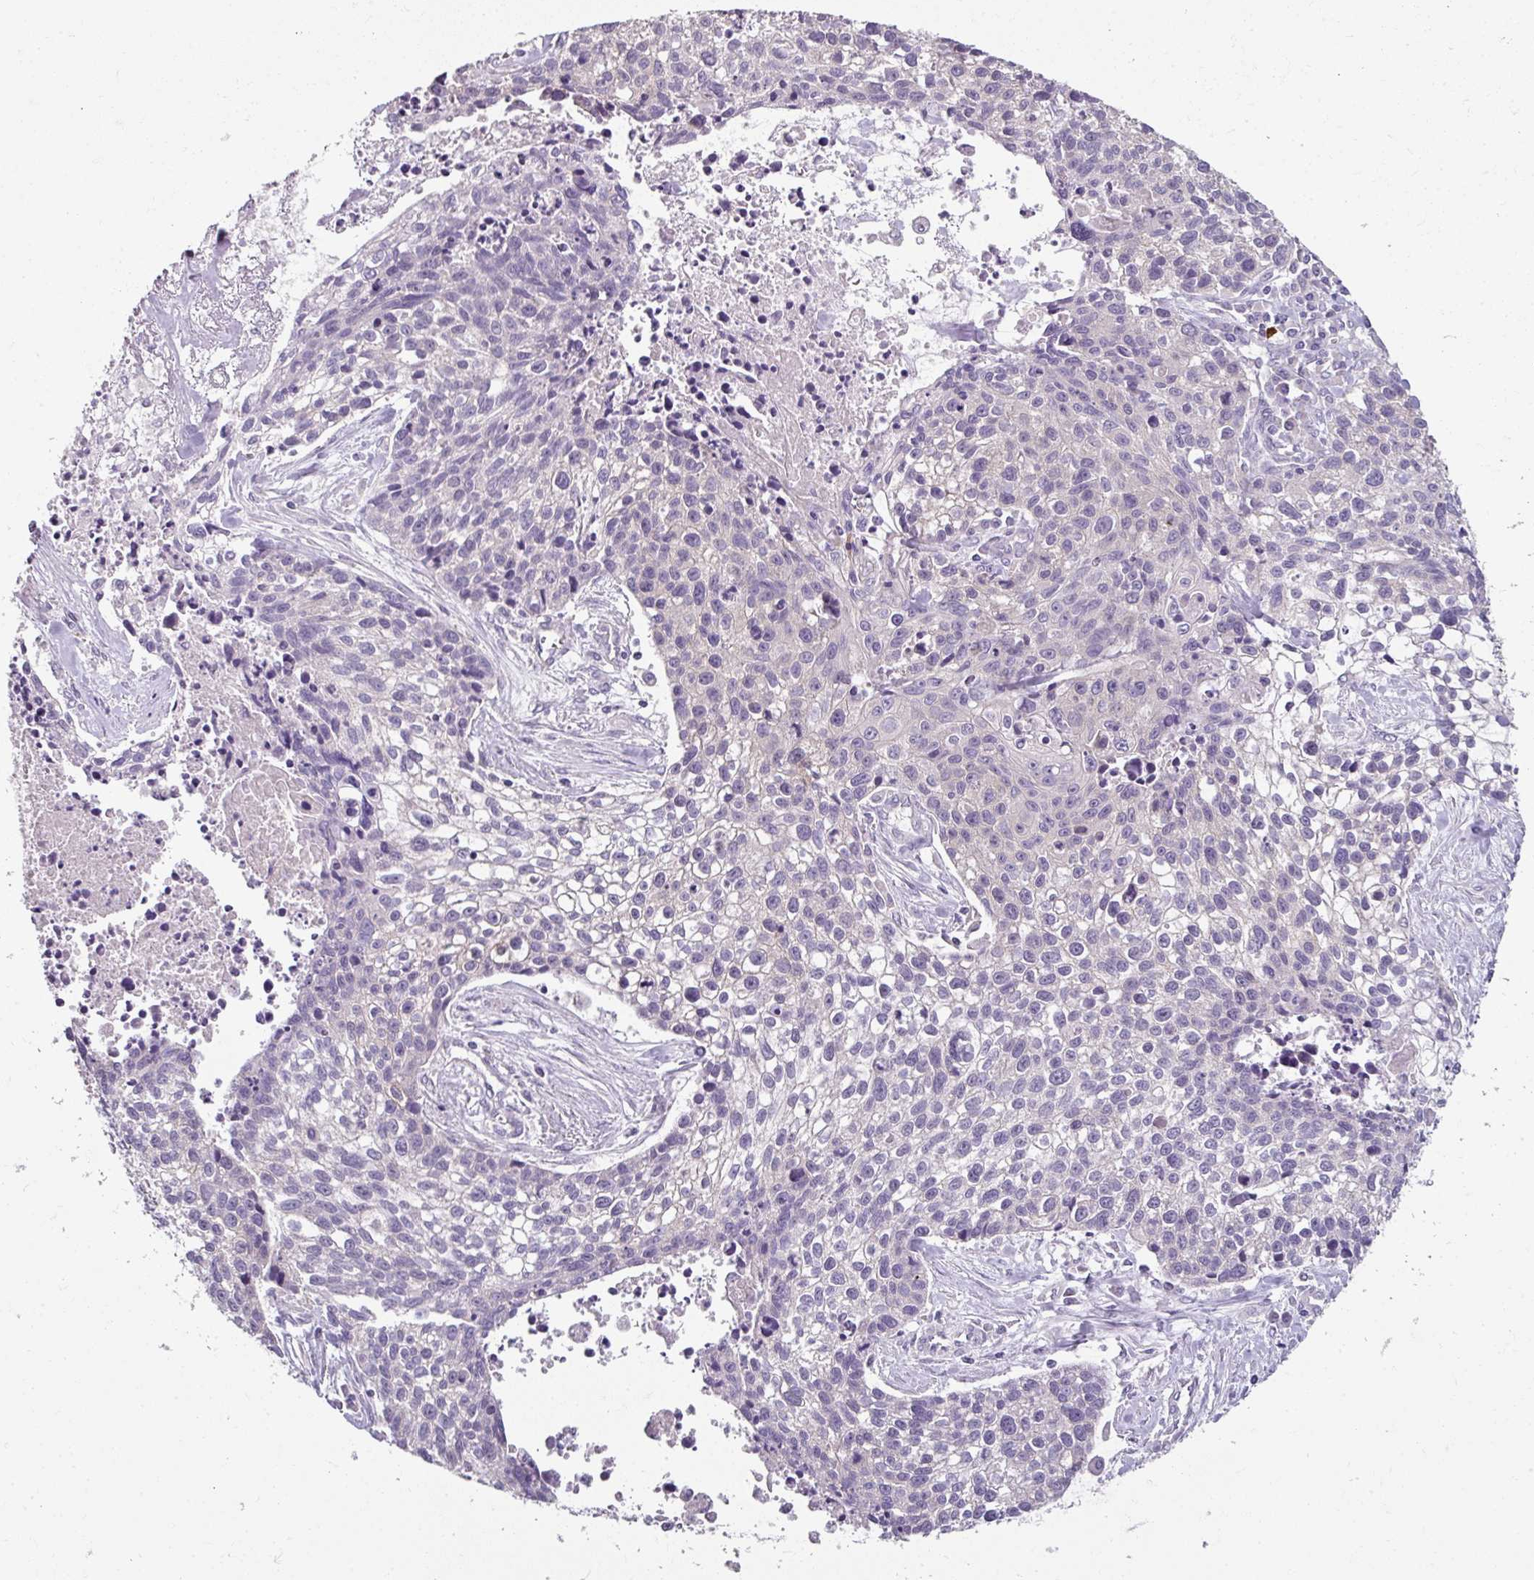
{"staining": {"intensity": "negative", "quantity": "none", "location": "none"}, "tissue": "lung cancer", "cell_type": "Tumor cells", "image_type": "cancer", "snomed": [{"axis": "morphology", "description": "Squamous cell carcinoma, NOS"}, {"axis": "topography", "description": "Lung"}], "caption": "A photomicrograph of lung cancer (squamous cell carcinoma) stained for a protein reveals no brown staining in tumor cells. (DAB (3,3'-diaminobenzidine) immunohistochemistry (IHC), high magnification).", "gene": "FHAD1", "patient": {"sex": "male", "age": 74}}